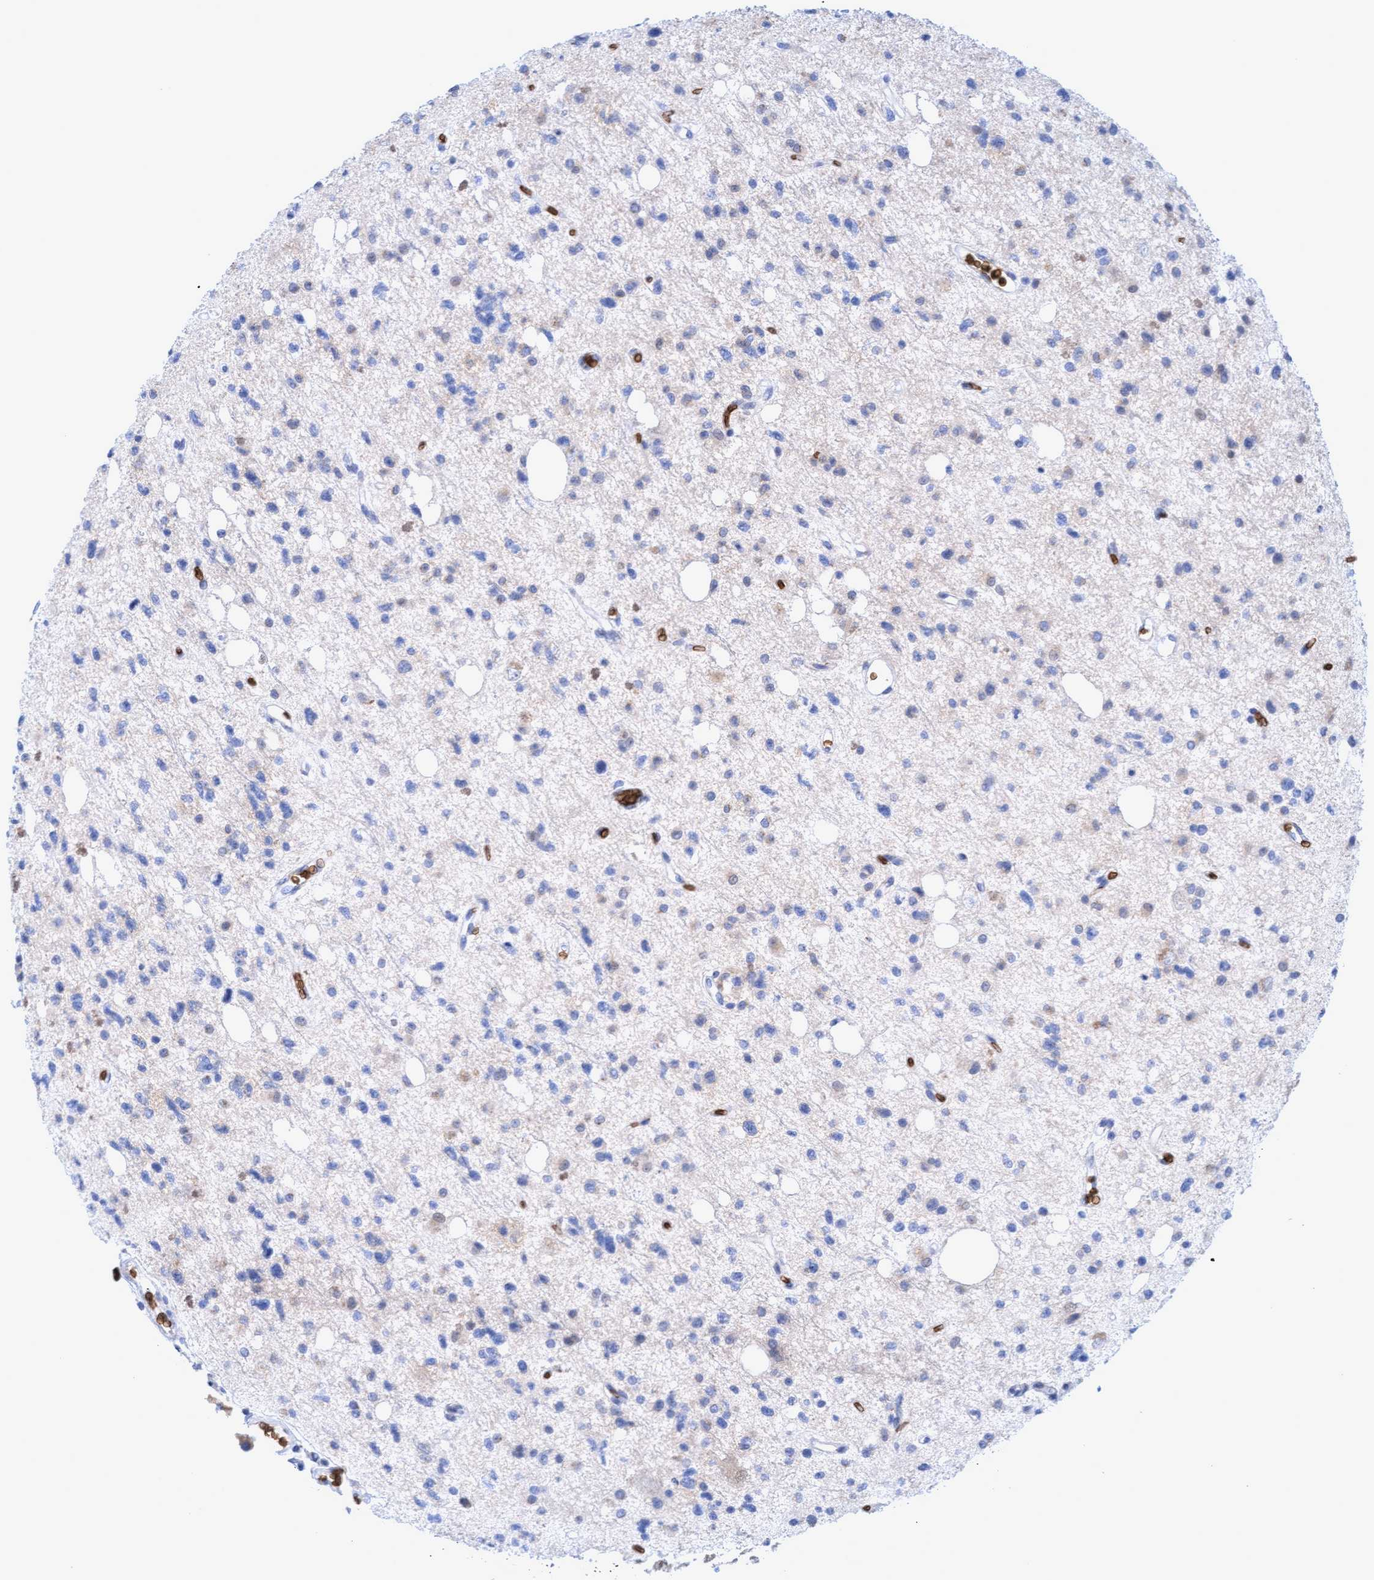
{"staining": {"intensity": "negative", "quantity": "none", "location": "none"}, "tissue": "glioma", "cell_type": "Tumor cells", "image_type": "cancer", "snomed": [{"axis": "morphology", "description": "Glioma, malignant, High grade"}, {"axis": "topography", "description": "Brain"}], "caption": "The immunohistochemistry micrograph has no significant positivity in tumor cells of malignant high-grade glioma tissue.", "gene": "SPEM2", "patient": {"sex": "female", "age": 62}}